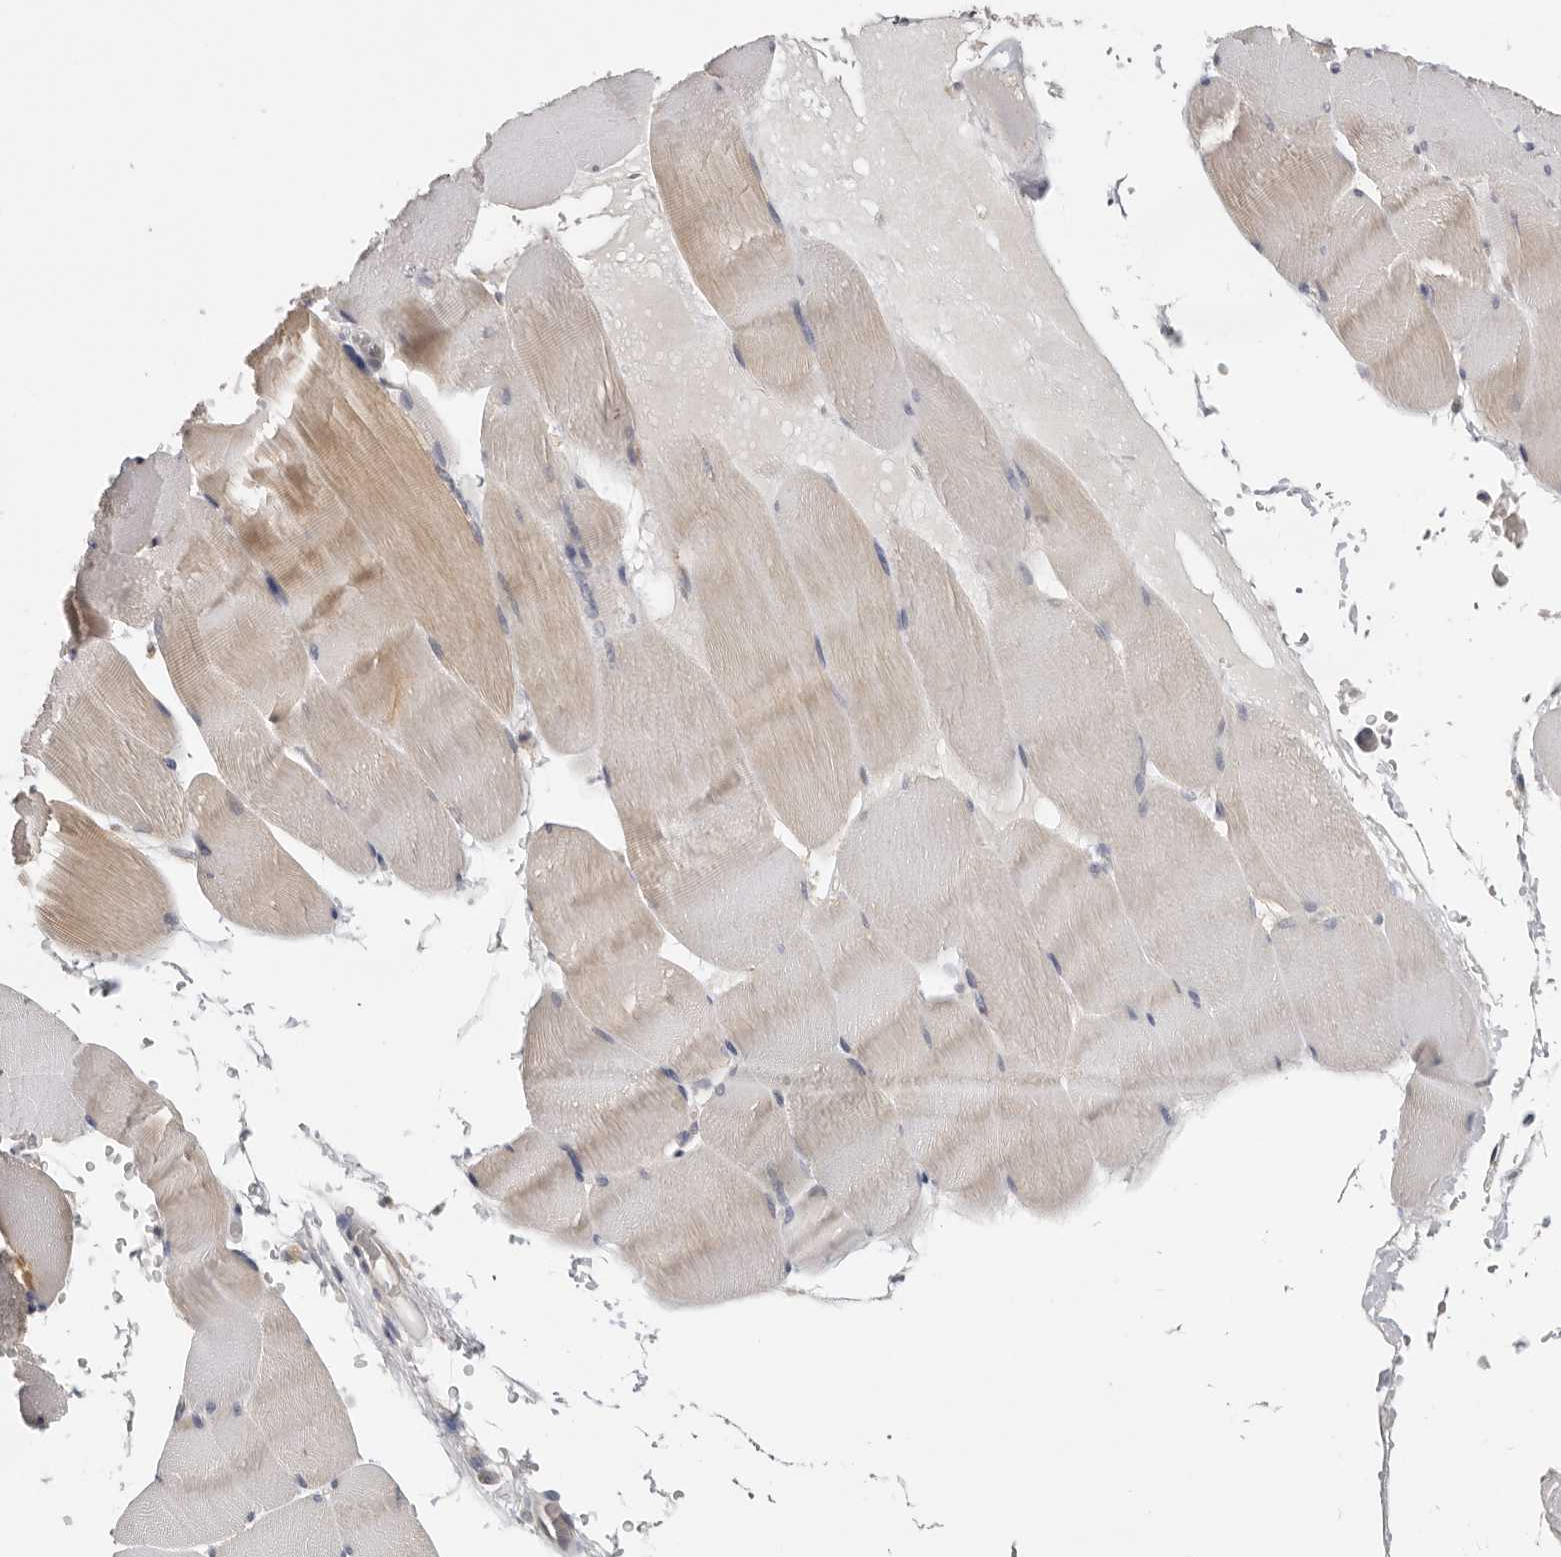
{"staining": {"intensity": "weak", "quantity": "<25%", "location": "cytoplasmic/membranous"}, "tissue": "skeletal muscle", "cell_type": "Myocytes", "image_type": "normal", "snomed": [{"axis": "morphology", "description": "Normal tissue, NOS"}, {"axis": "topography", "description": "Skeletal muscle"}], "caption": "There is no significant expression in myocytes of skeletal muscle. (Stains: DAB (3,3'-diaminobenzidine) immunohistochemistry with hematoxylin counter stain, Microscopy: brightfield microscopy at high magnification).", "gene": "PPP1R42", "patient": {"sex": "male", "age": 62}}